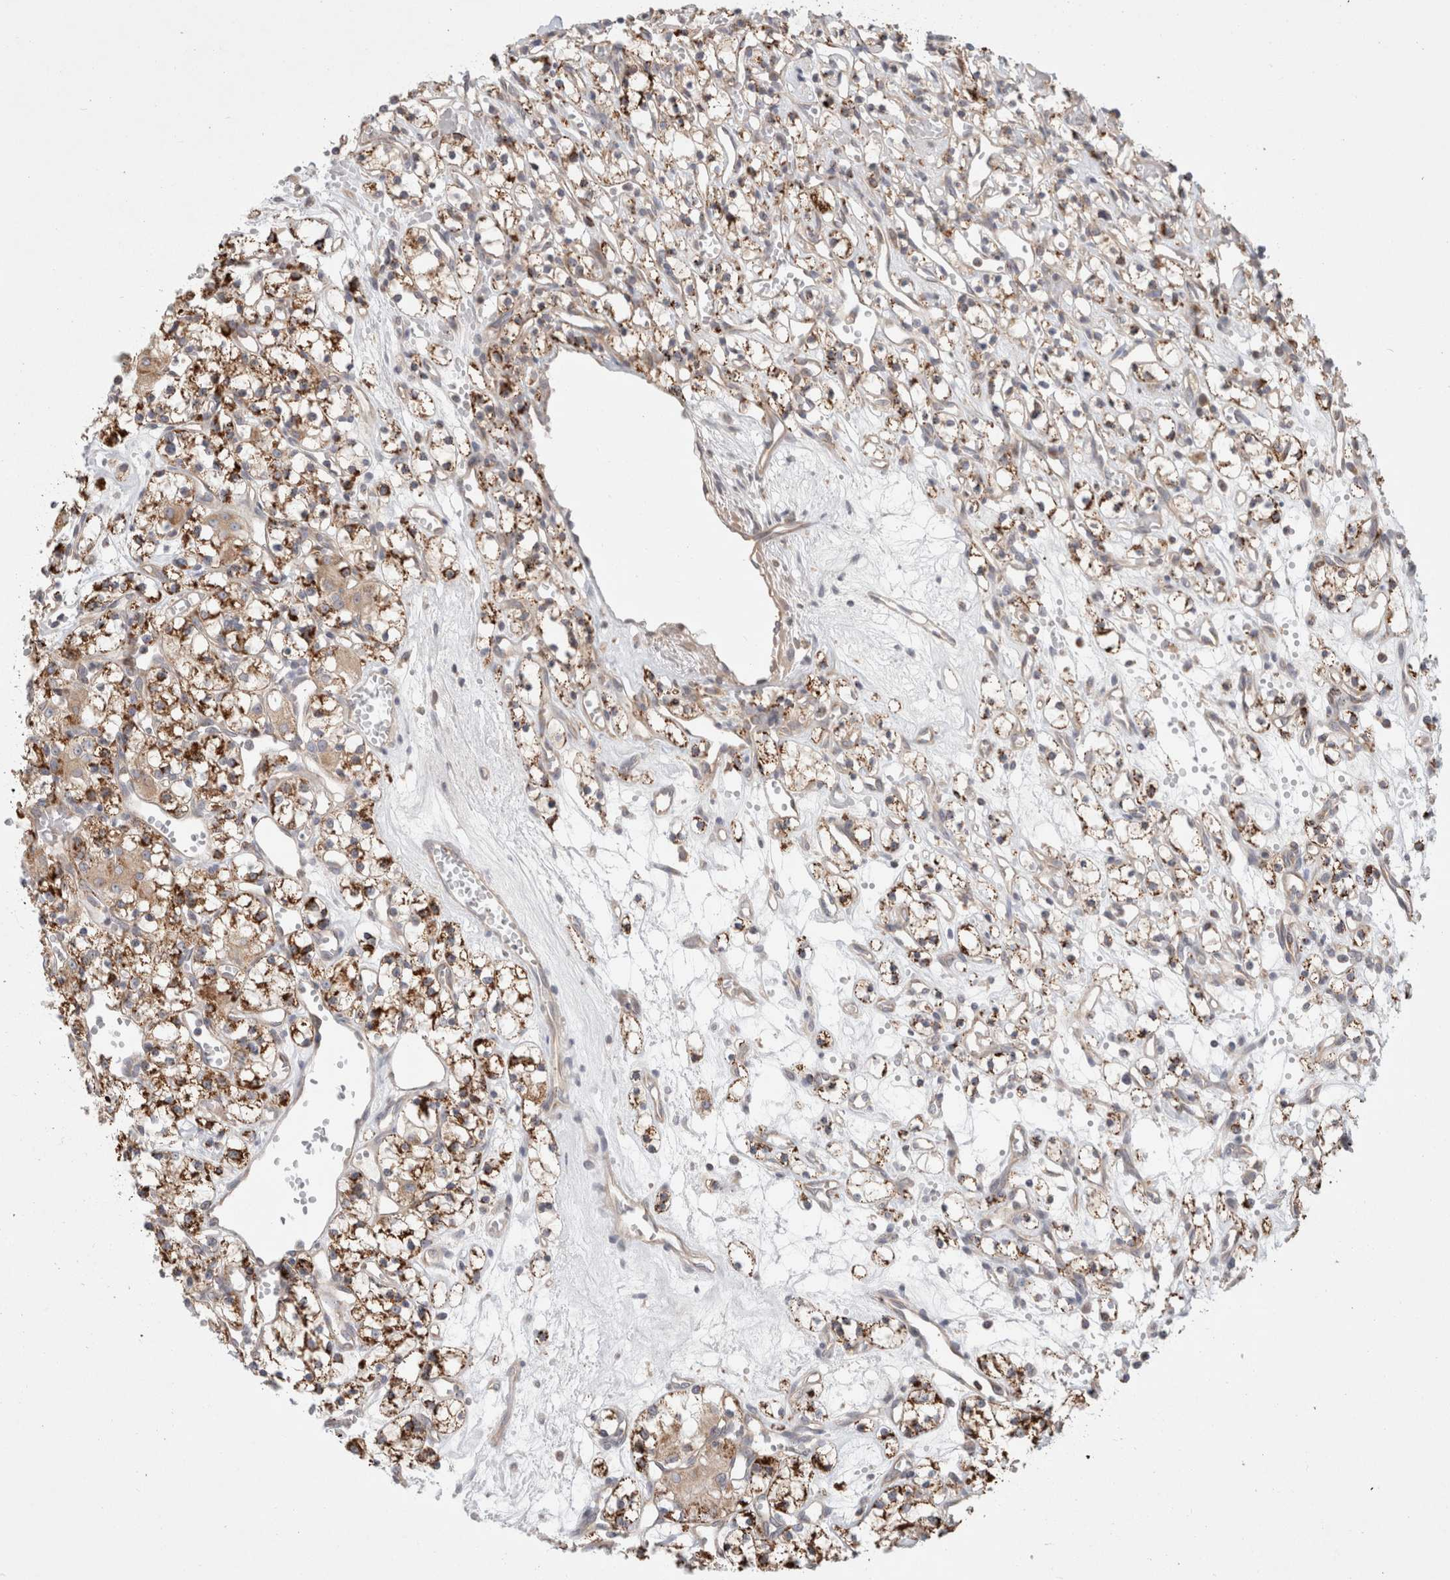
{"staining": {"intensity": "strong", "quantity": ">75%", "location": "cytoplasmic/membranous"}, "tissue": "renal cancer", "cell_type": "Tumor cells", "image_type": "cancer", "snomed": [{"axis": "morphology", "description": "Adenocarcinoma, NOS"}, {"axis": "topography", "description": "Kidney"}], "caption": "Strong cytoplasmic/membranous positivity for a protein is identified in about >75% of tumor cells of renal cancer (adenocarcinoma) using immunohistochemistry (IHC).", "gene": "HROB", "patient": {"sex": "female", "age": 59}}